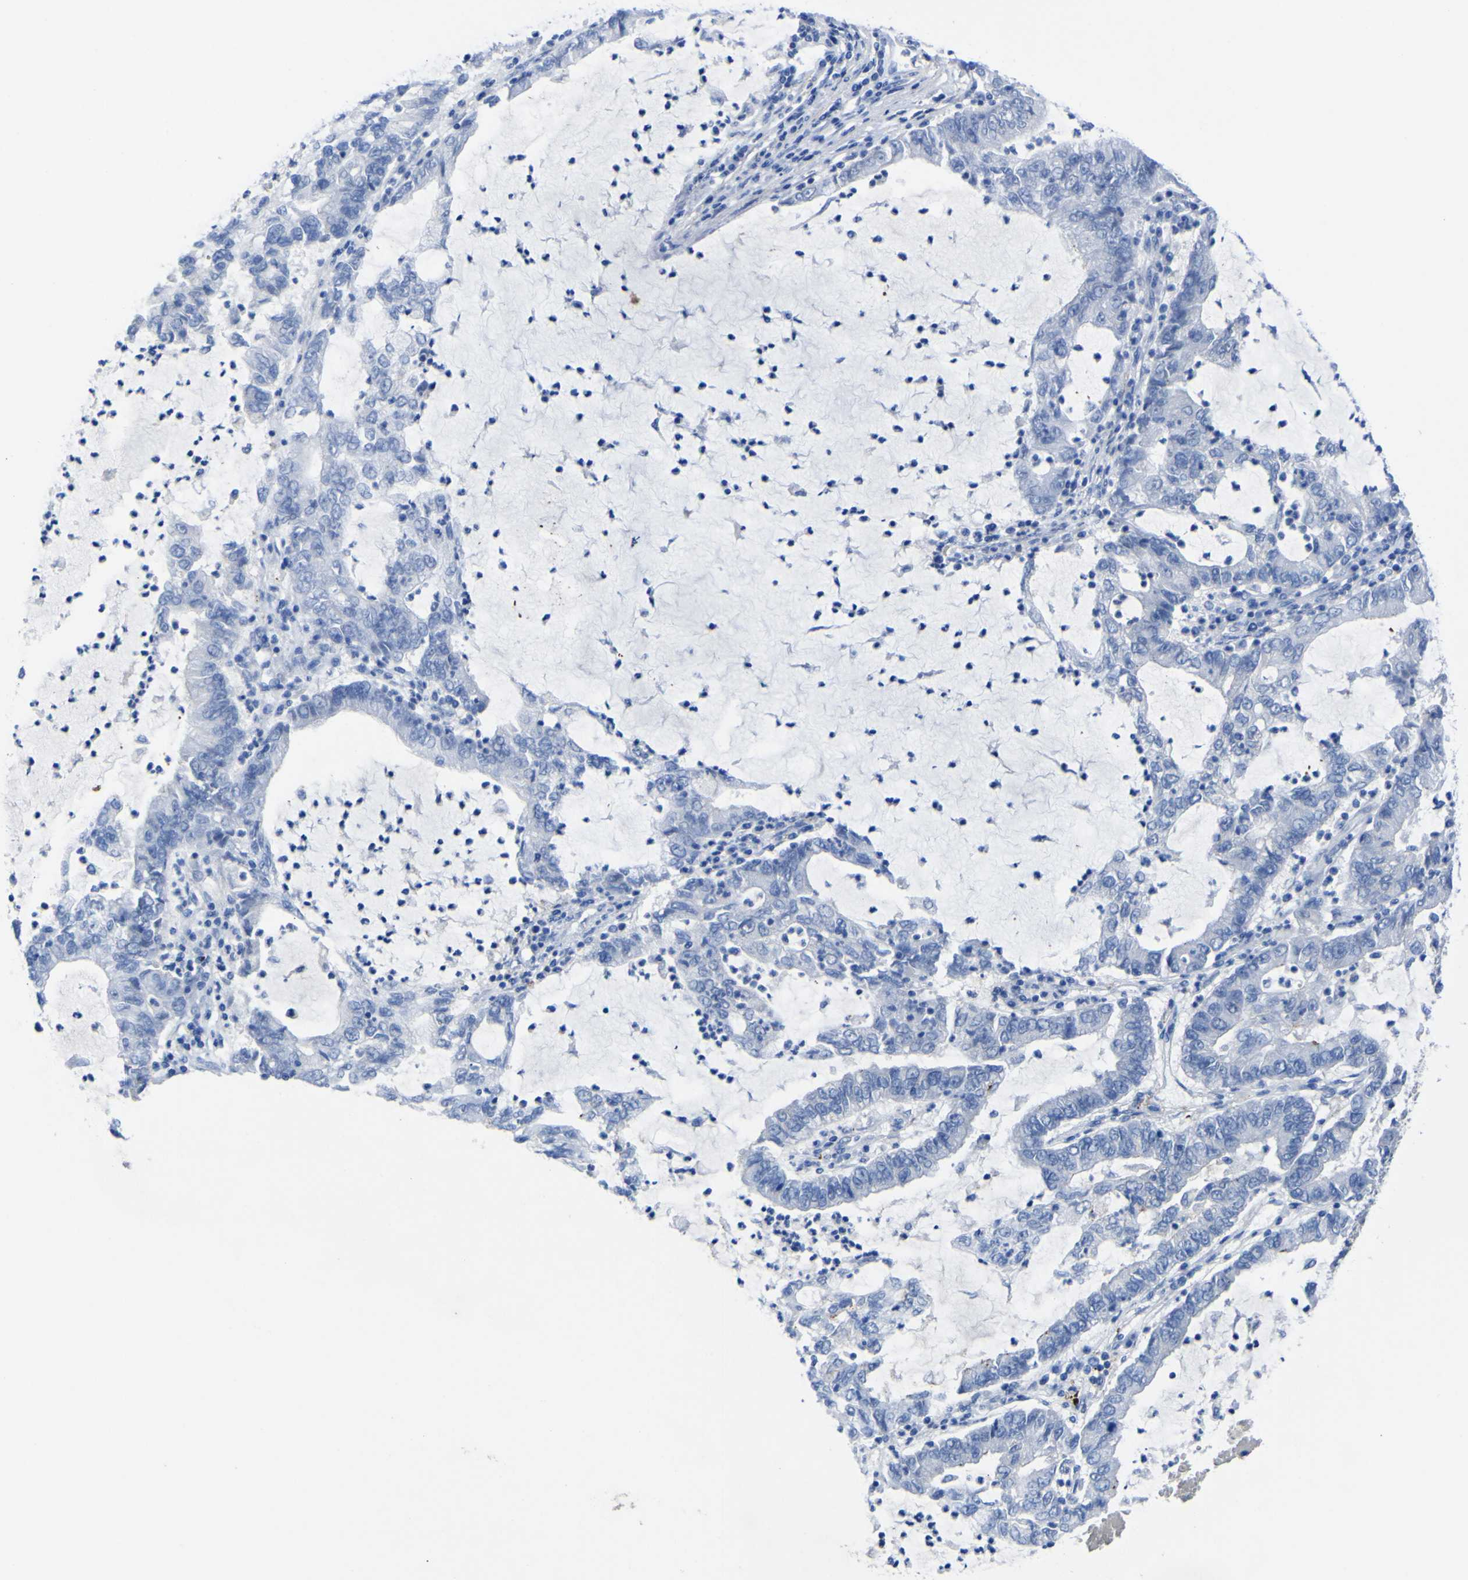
{"staining": {"intensity": "negative", "quantity": "none", "location": "none"}, "tissue": "lung cancer", "cell_type": "Tumor cells", "image_type": "cancer", "snomed": [{"axis": "morphology", "description": "Adenocarcinoma, NOS"}, {"axis": "topography", "description": "Lung"}], "caption": "The IHC histopathology image has no significant positivity in tumor cells of adenocarcinoma (lung) tissue.", "gene": "AGO4", "patient": {"sex": "female", "age": 51}}